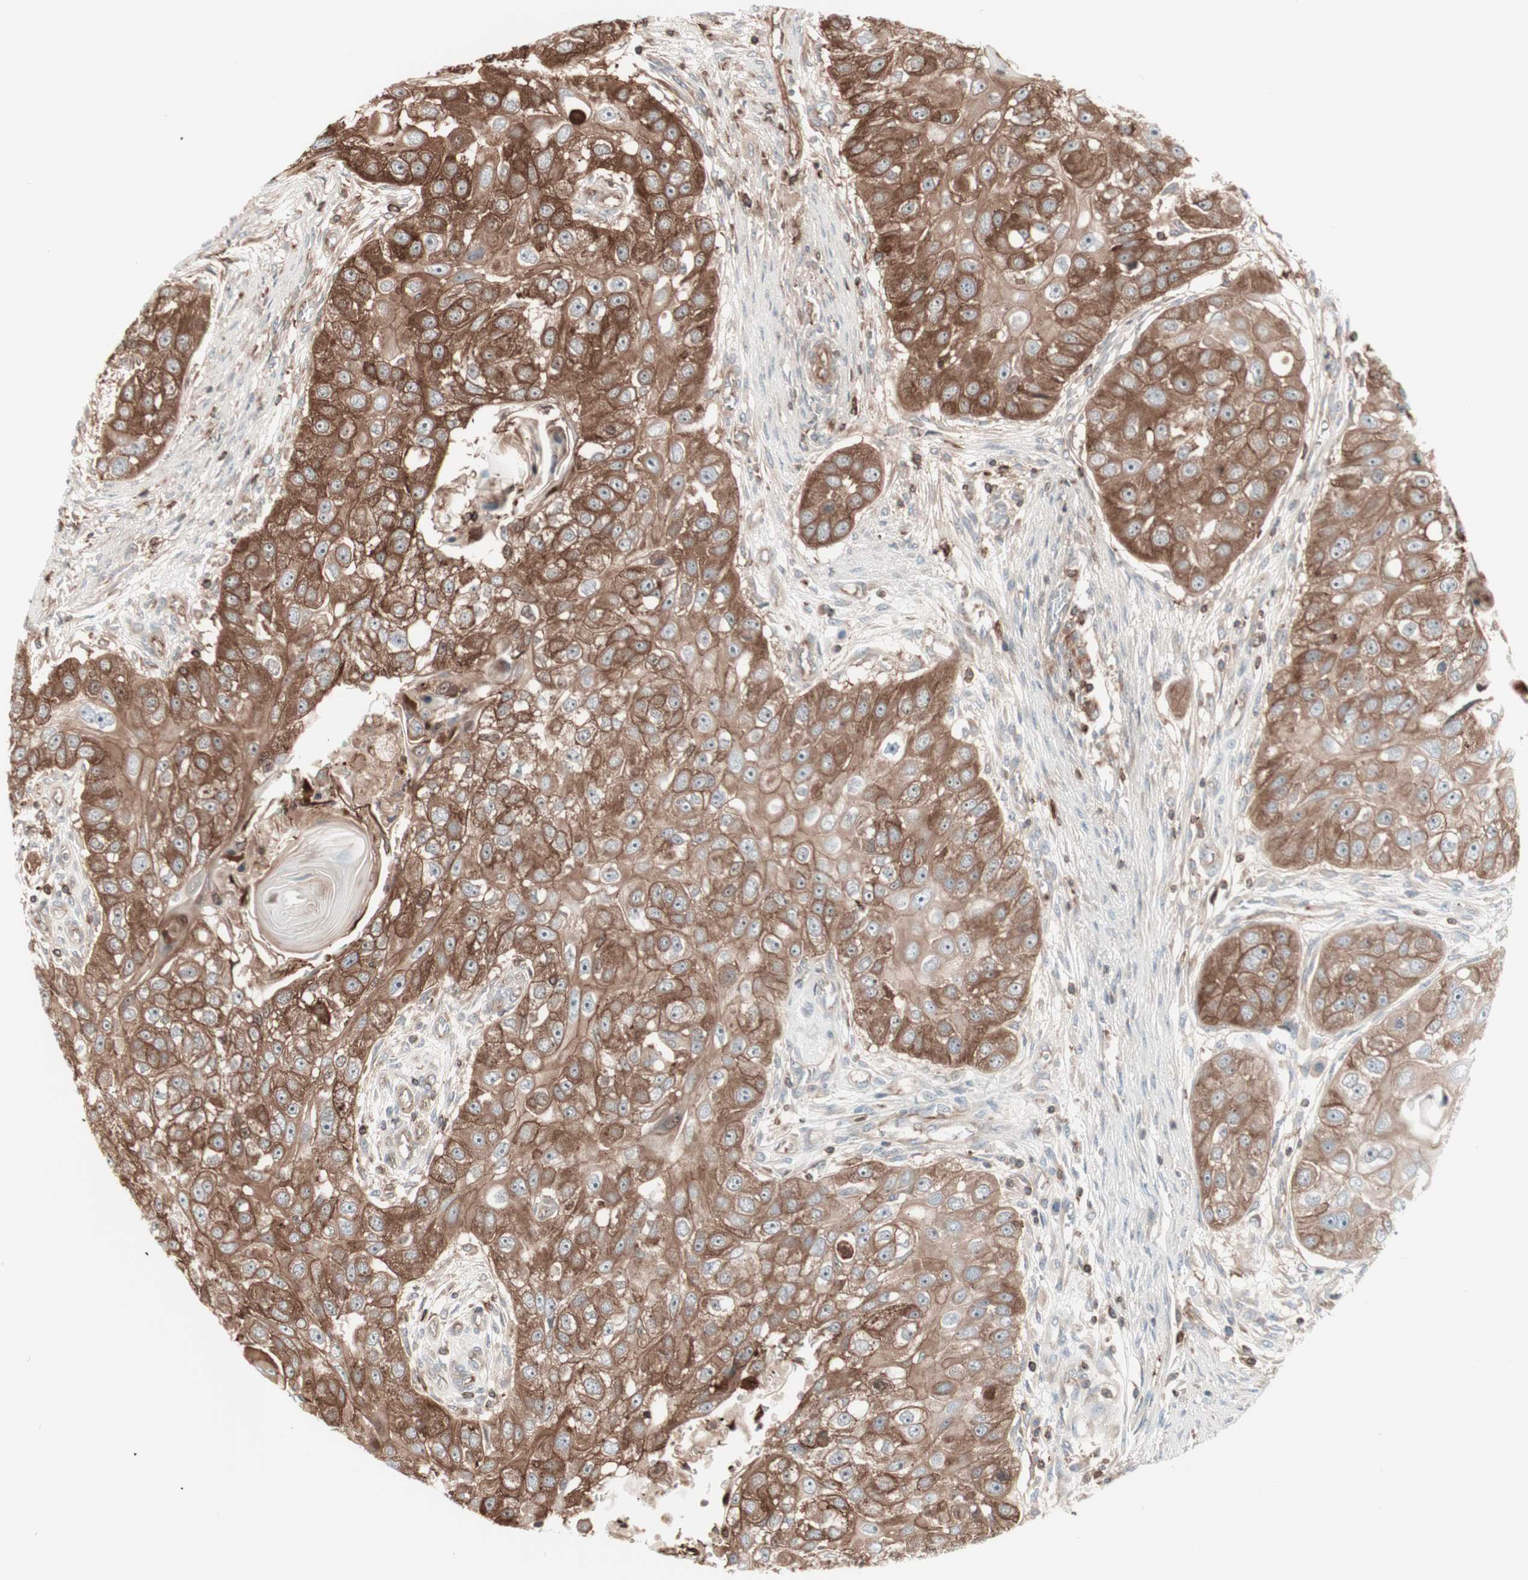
{"staining": {"intensity": "strong", "quantity": ">75%", "location": "cytoplasmic/membranous"}, "tissue": "head and neck cancer", "cell_type": "Tumor cells", "image_type": "cancer", "snomed": [{"axis": "morphology", "description": "Normal tissue, NOS"}, {"axis": "morphology", "description": "Squamous cell carcinoma, NOS"}, {"axis": "topography", "description": "Skeletal muscle"}, {"axis": "topography", "description": "Head-Neck"}], "caption": "The immunohistochemical stain highlights strong cytoplasmic/membranous staining in tumor cells of head and neck squamous cell carcinoma tissue.", "gene": "TCP11L1", "patient": {"sex": "male", "age": 51}}